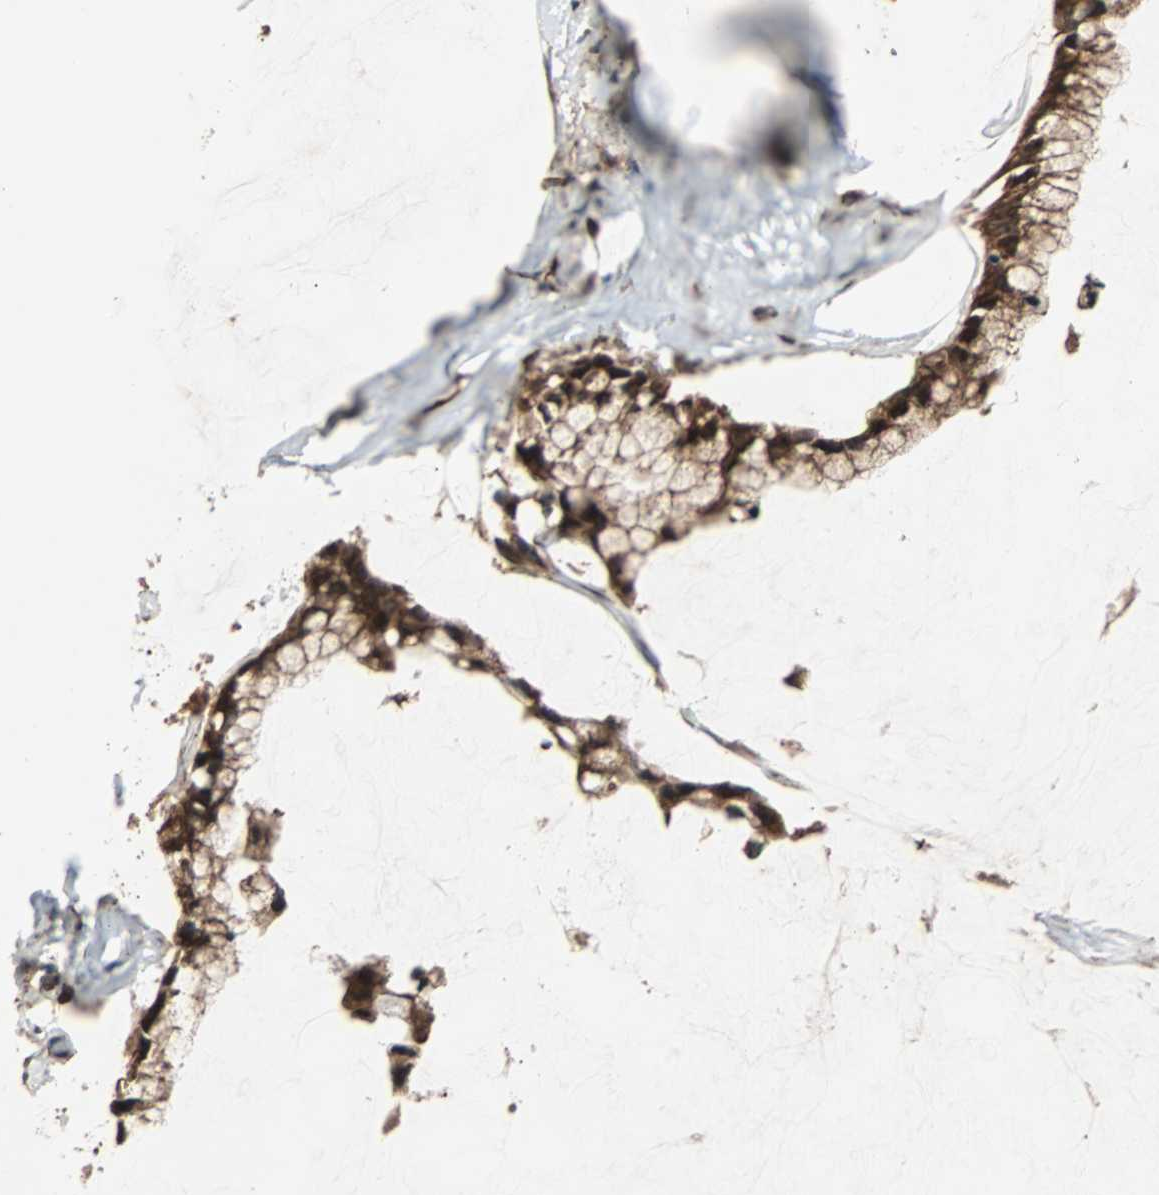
{"staining": {"intensity": "strong", "quantity": ">75%", "location": "cytoplasmic/membranous"}, "tissue": "ovarian cancer", "cell_type": "Tumor cells", "image_type": "cancer", "snomed": [{"axis": "morphology", "description": "Cystadenocarcinoma, mucinous, NOS"}, {"axis": "topography", "description": "Ovary"}], "caption": "This image displays mucinous cystadenocarcinoma (ovarian) stained with IHC to label a protein in brown. The cytoplasmic/membranous of tumor cells show strong positivity for the protein. Nuclei are counter-stained blue.", "gene": "LAMTOR5", "patient": {"sex": "female", "age": 39}}